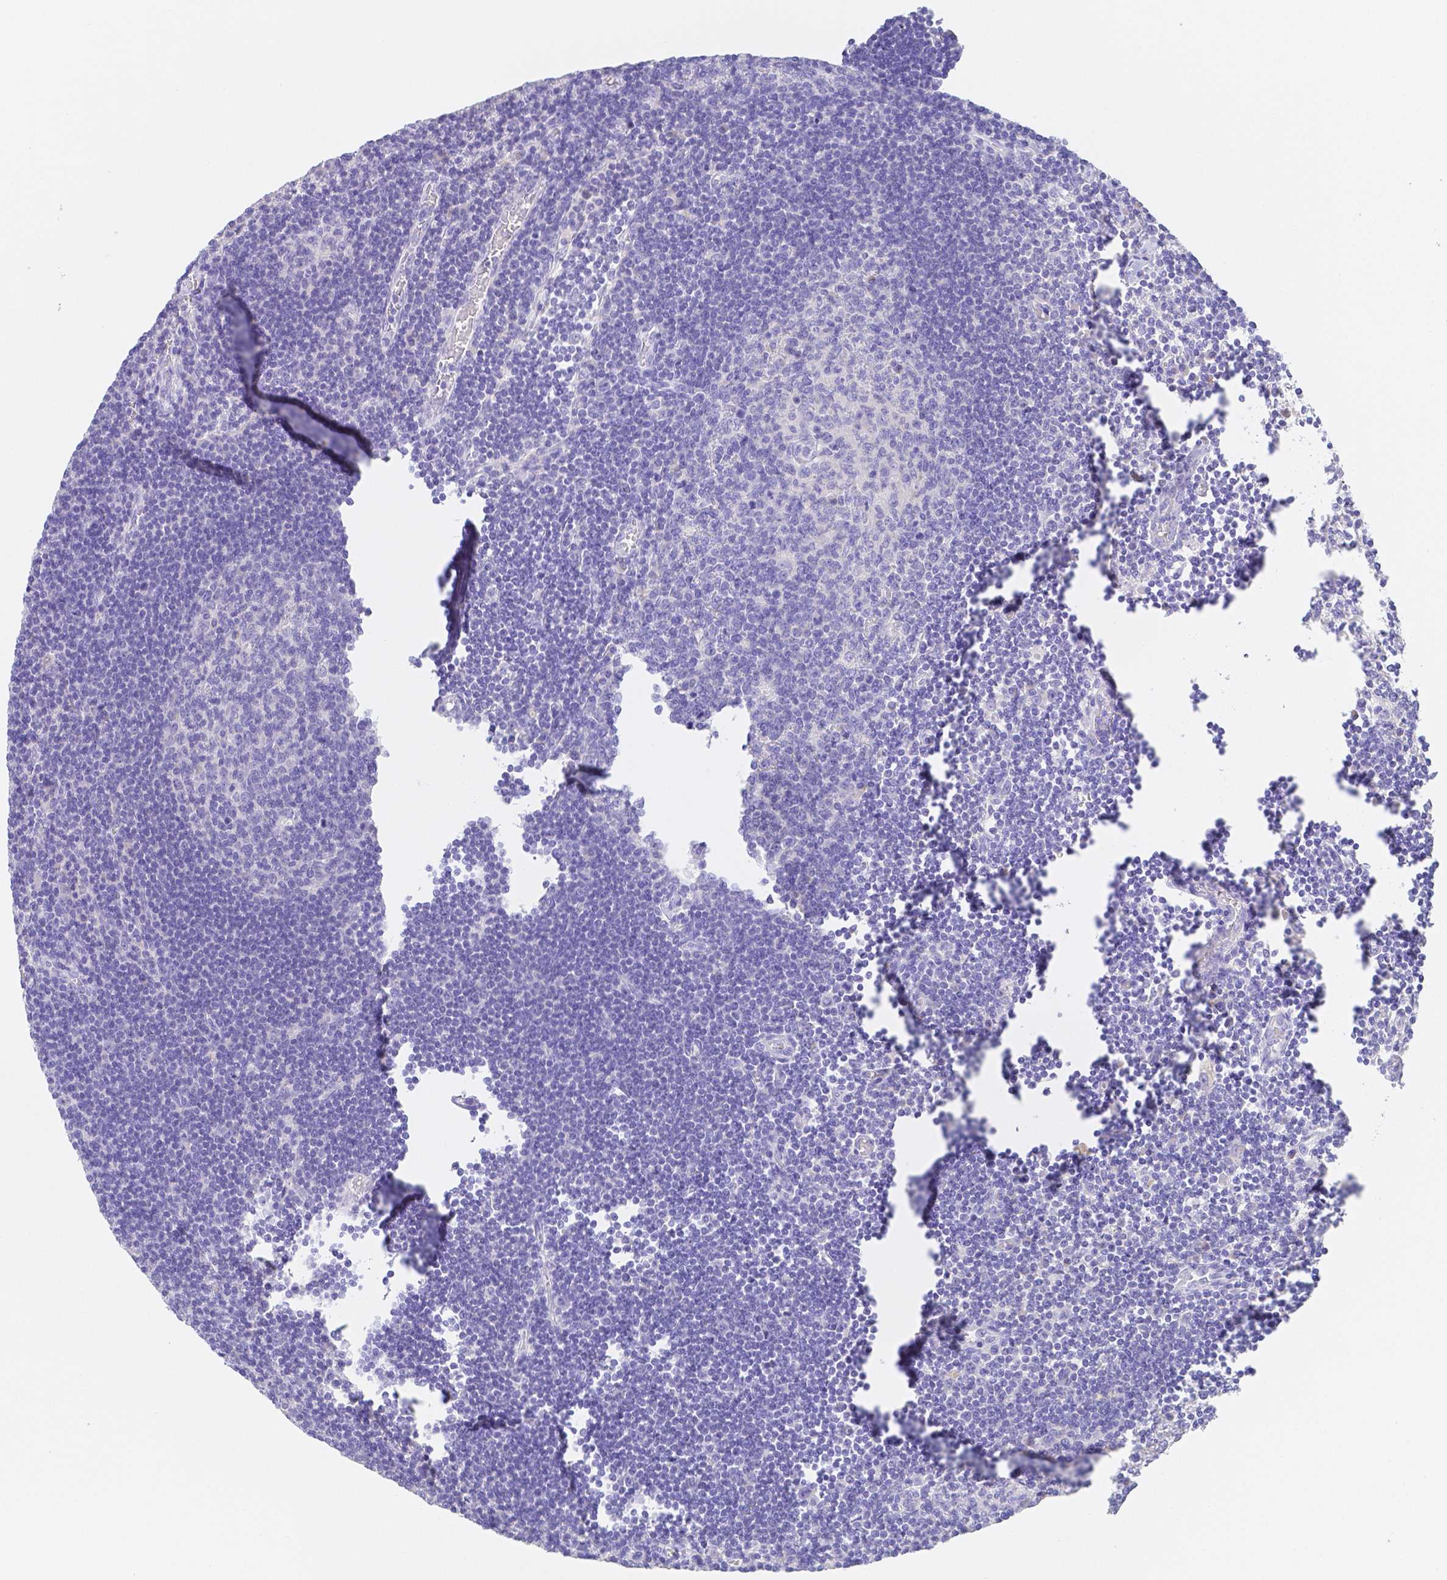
{"staining": {"intensity": "negative", "quantity": "none", "location": "none"}, "tissue": "lymph node", "cell_type": "Germinal center cells", "image_type": "normal", "snomed": [{"axis": "morphology", "description": "Normal tissue, NOS"}, {"axis": "topography", "description": "Lymph node"}], "caption": "This is a micrograph of immunohistochemistry (IHC) staining of unremarkable lymph node, which shows no positivity in germinal center cells.", "gene": "ZG16B", "patient": {"sex": "male", "age": 67}}